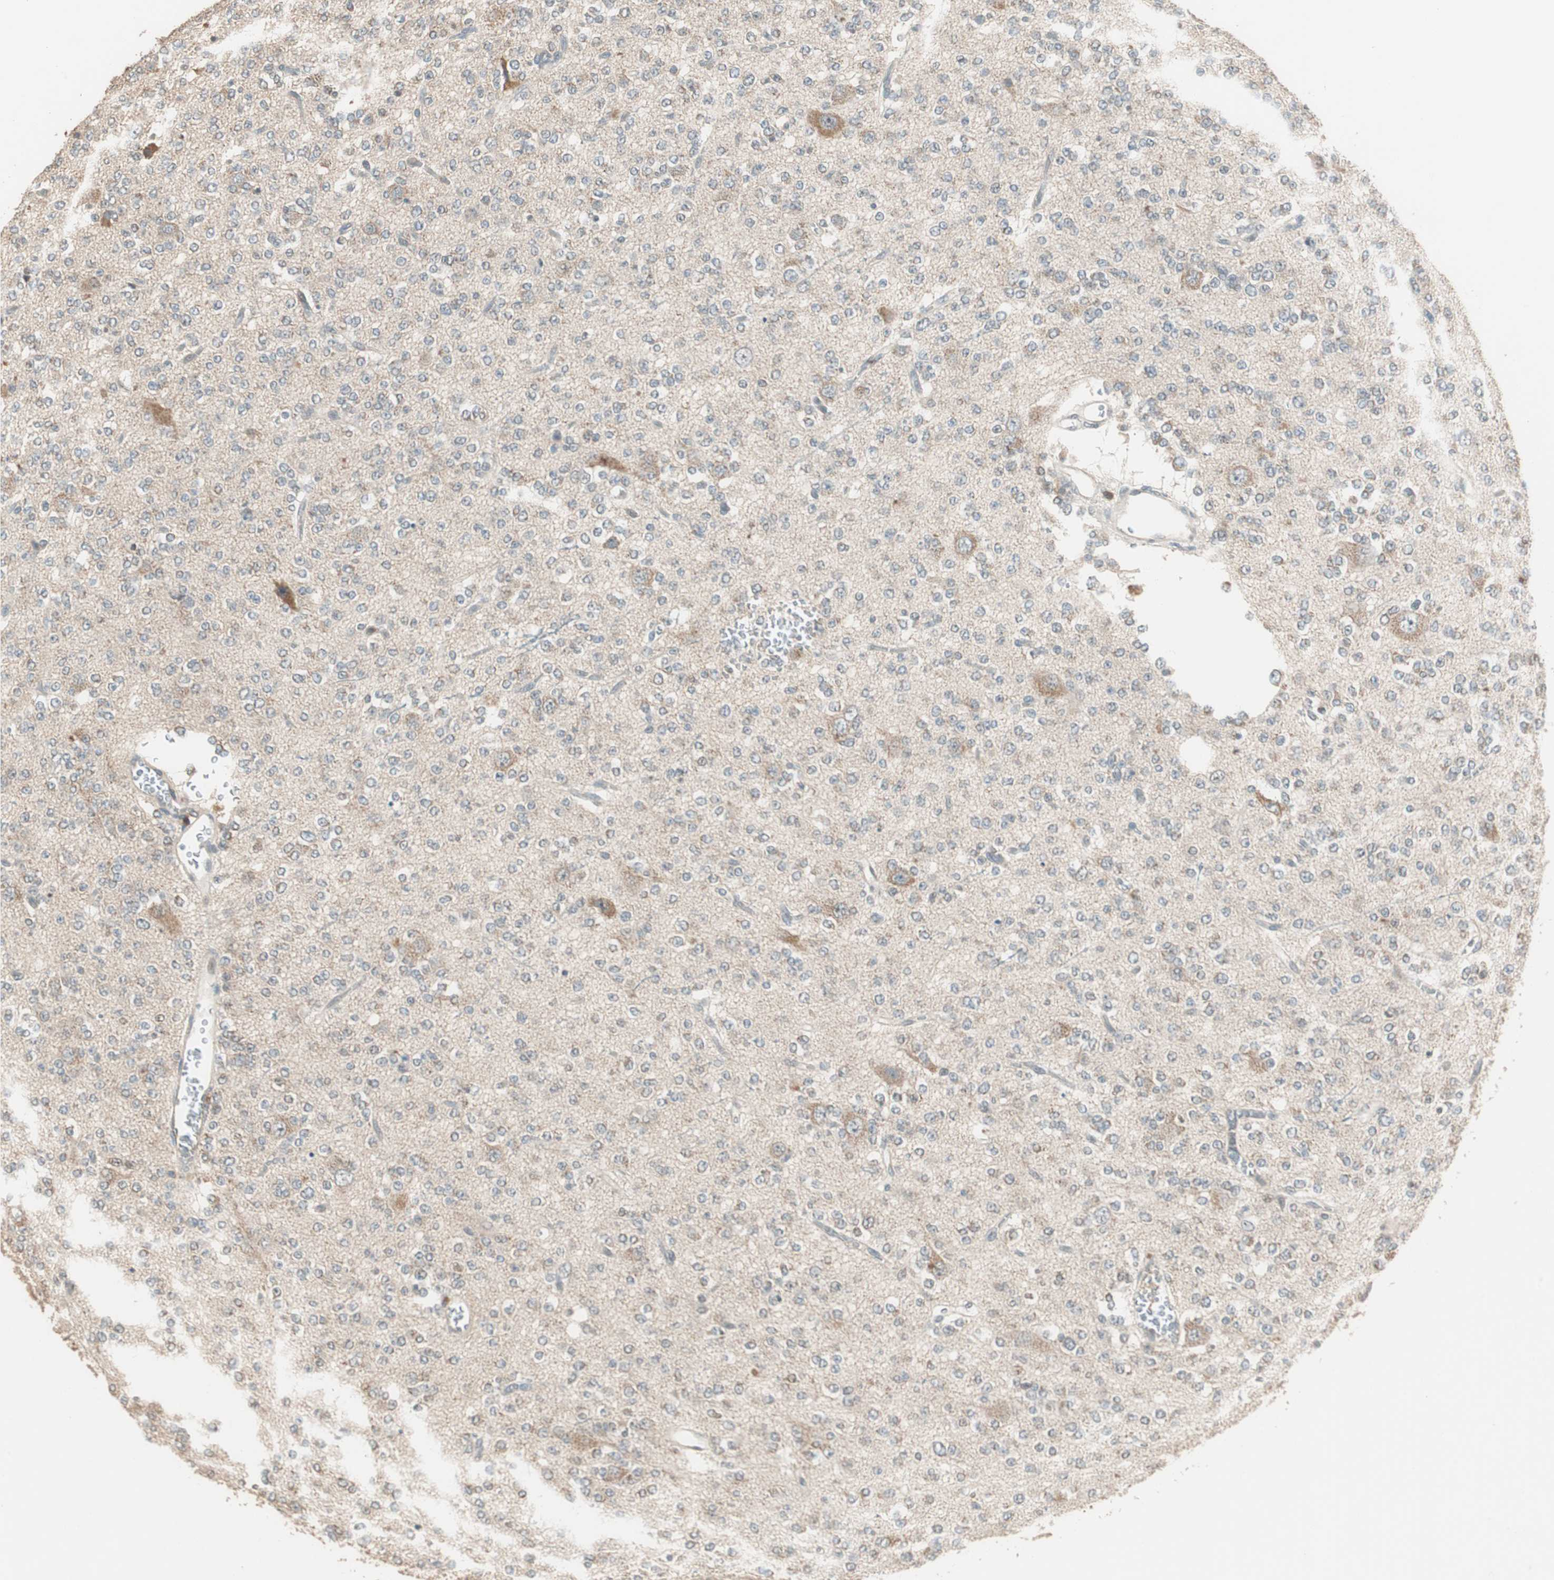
{"staining": {"intensity": "negative", "quantity": "none", "location": "none"}, "tissue": "glioma", "cell_type": "Tumor cells", "image_type": "cancer", "snomed": [{"axis": "morphology", "description": "Glioma, malignant, Low grade"}, {"axis": "topography", "description": "Brain"}], "caption": "IHC photomicrograph of human glioma stained for a protein (brown), which reveals no positivity in tumor cells.", "gene": "TRIM21", "patient": {"sex": "male", "age": 38}}